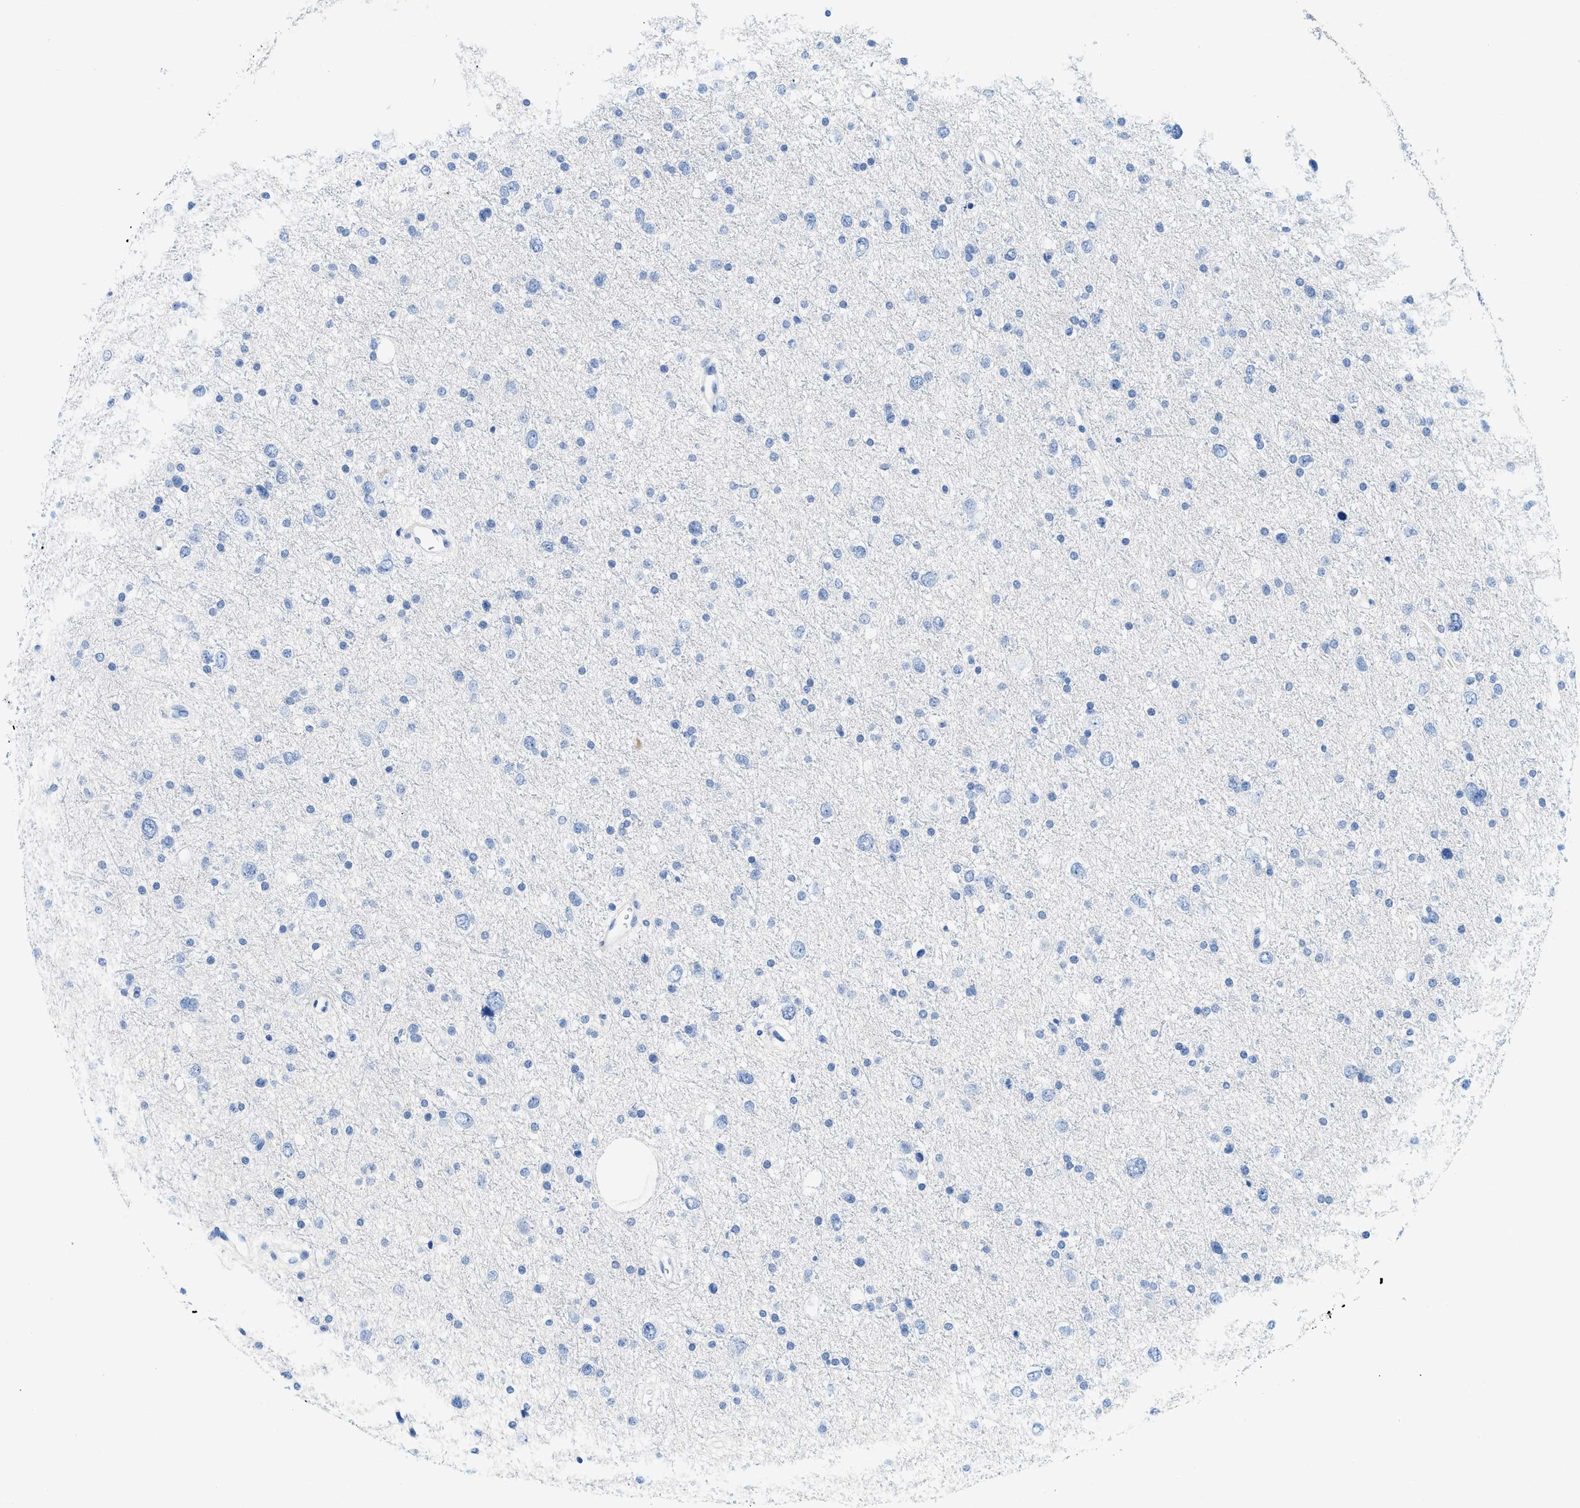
{"staining": {"intensity": "negative", "quantity": "none", "location": "none"}, "tissue": "glioma", "cell_type": "Tumor cells", "image_type": "cancer", "snomed": [{"axis": "morphology", "description": "Glioma, malignant, Low grade"}, {"axis": "topography", "description": "Brain"}], "caption": "This is an immunohistochemistry (IHC) histopathology image of malignant glioma (low-grade). There is no expression in tumor cells.", "gene": "BPGM", "patient": {"sex": "female", "age": 37}}